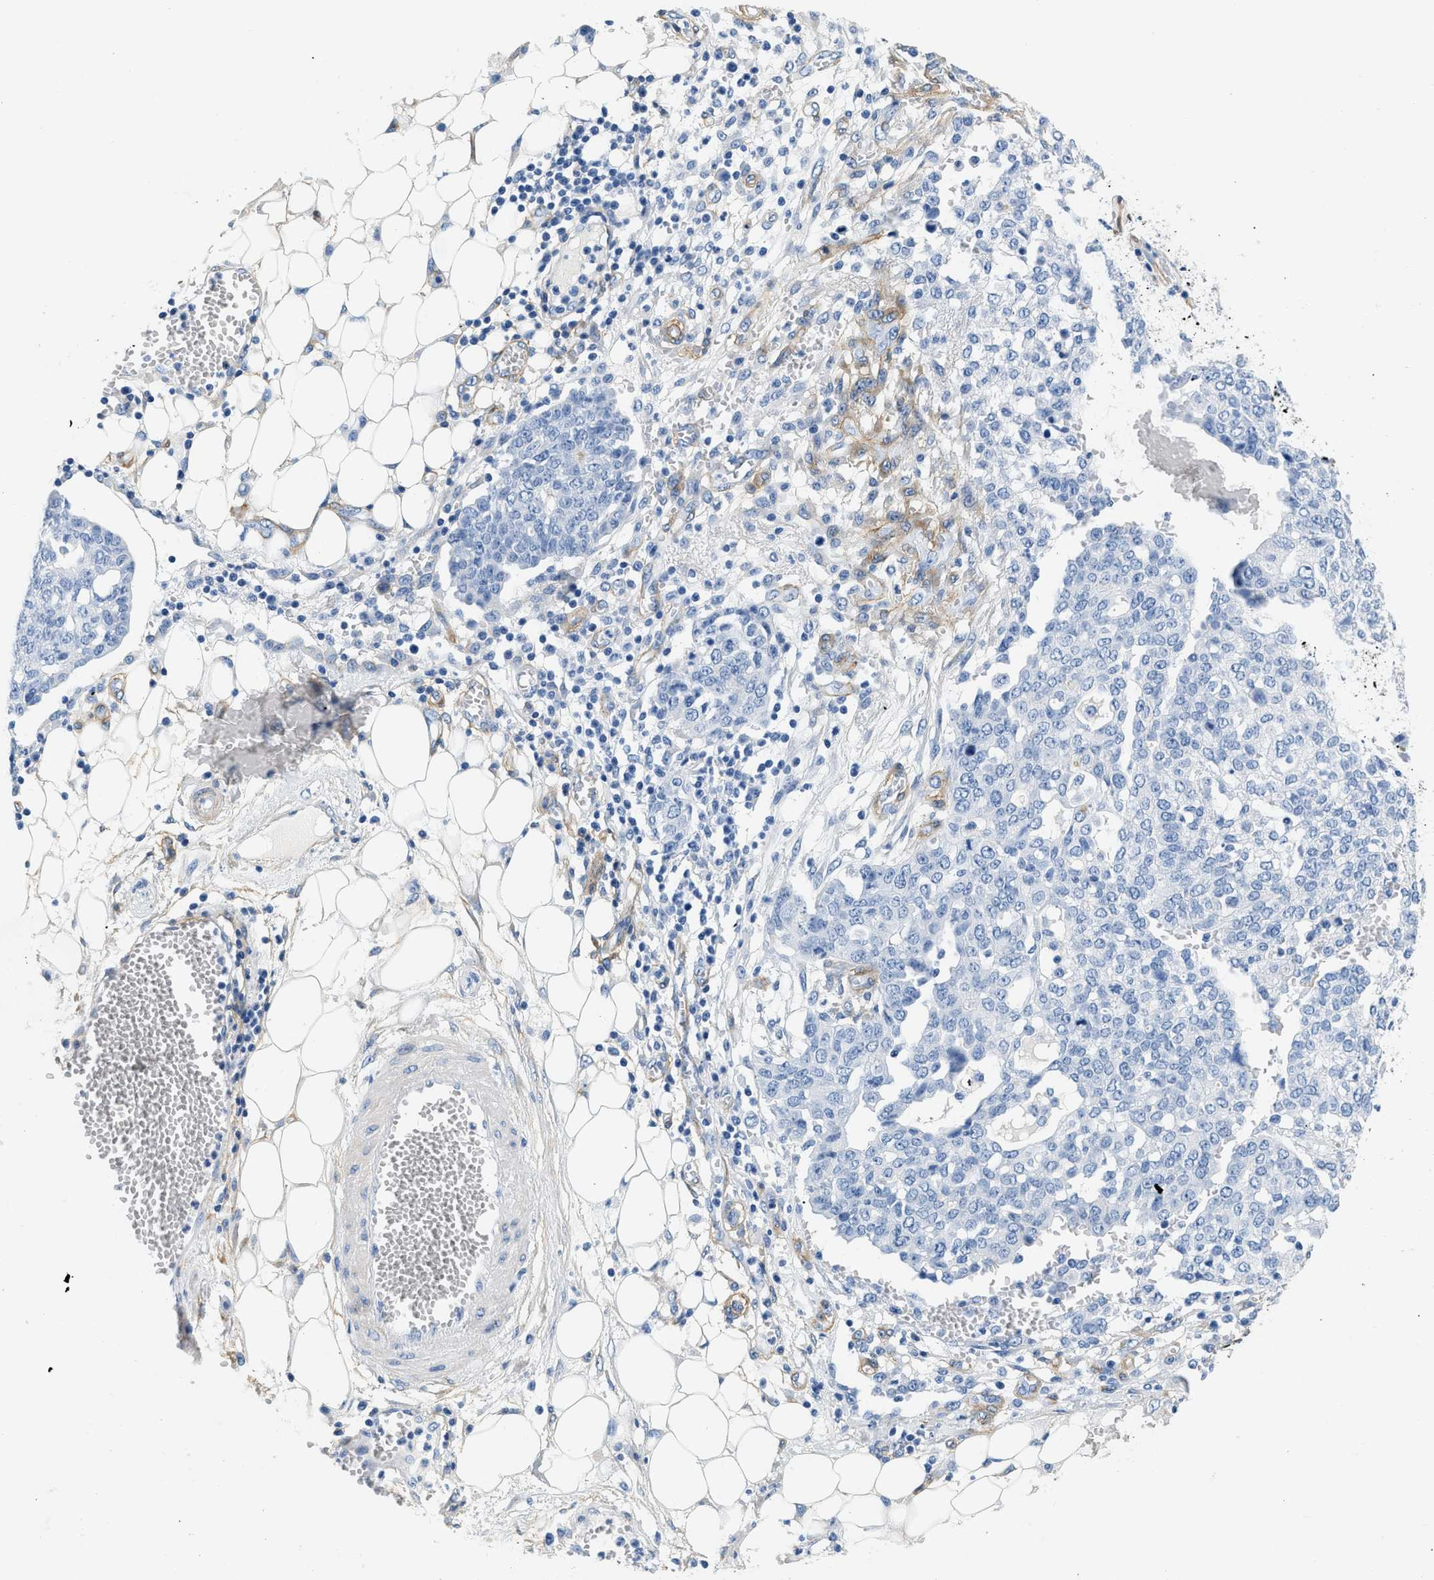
{"staining": {"intensity": "negative", "quantity": "none", "location": "none"}, "tissue": "ovarian cancer", "cell_type": "Tumor cells", "image_type": "cancer", "snomed": [{"axis": "morphology", "description": "Cystadenocarcinoma, serous, NOS"}, {"axis": "topography", "description": "Soft tissue"}, {"axis": "topography", "description": "Ovary"}], "caption": "The histopathology image shows no staining of tumor cells in ovarian cancer. (Stains: DAB IHC with hematoxylin counter stain, Microscopy: brightfield microscopy at high magnification).", "gene": "PDGFRB", "patient": {"sex": "female", "age": 57}}